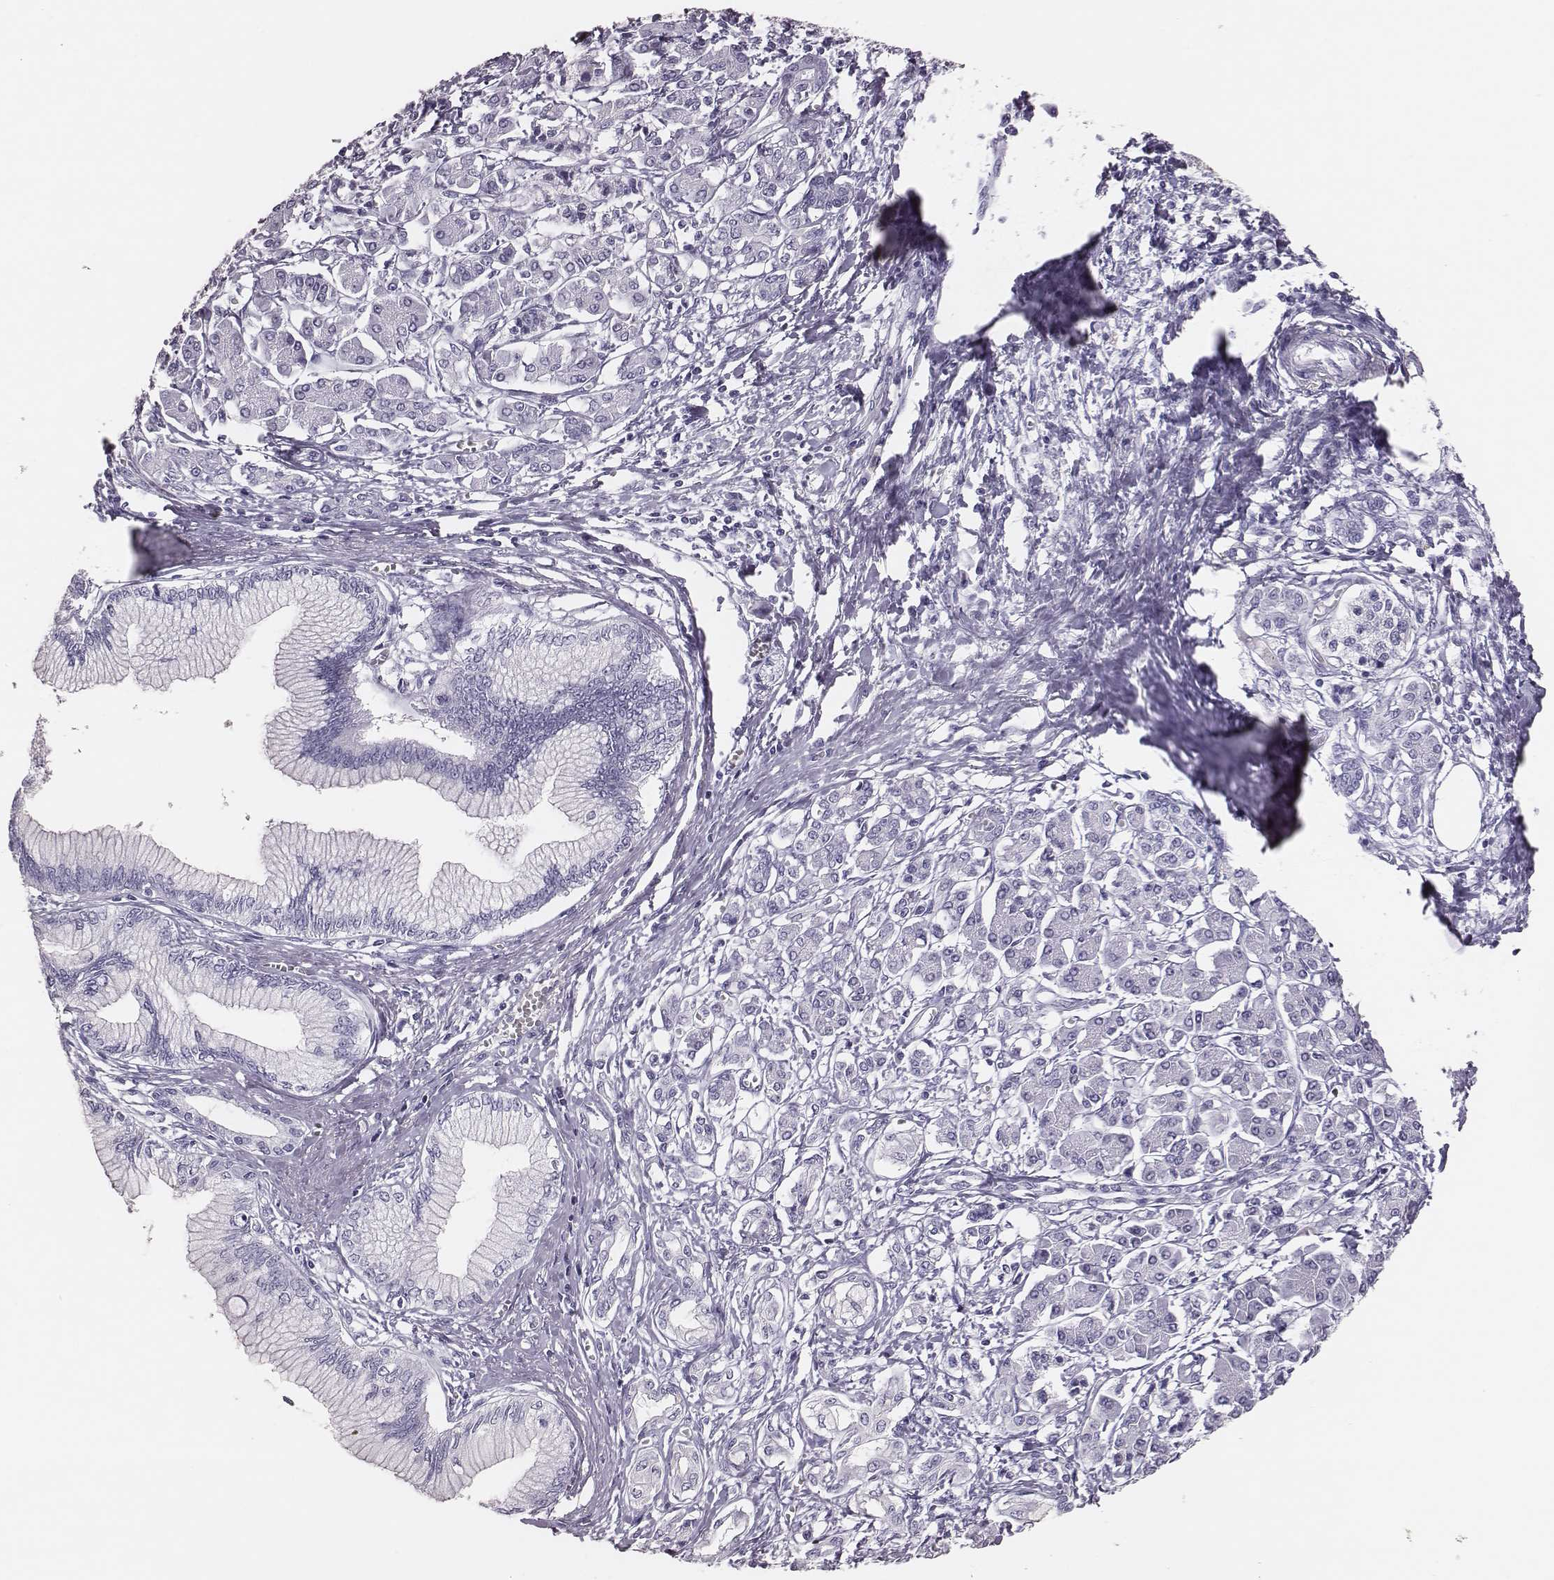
{"staining": {"intensity": "negative", "quantity": "none", "location": "none"}, "tissue": "pancreatic cancer", "cell_type": "Tumor cells", "image_type": "cancer", "snomed": [{"axis": "morphology", "description": "Adenocarcinoma, NOS"}, {"axis": "topography", "description": "Pancreas"}], "caption": "There is no significant staining in tumor cells of pancreatic cancer (adenocarcinoma).", "gene": "H1-6", "patient": {"sex": "female", "age": 68}}